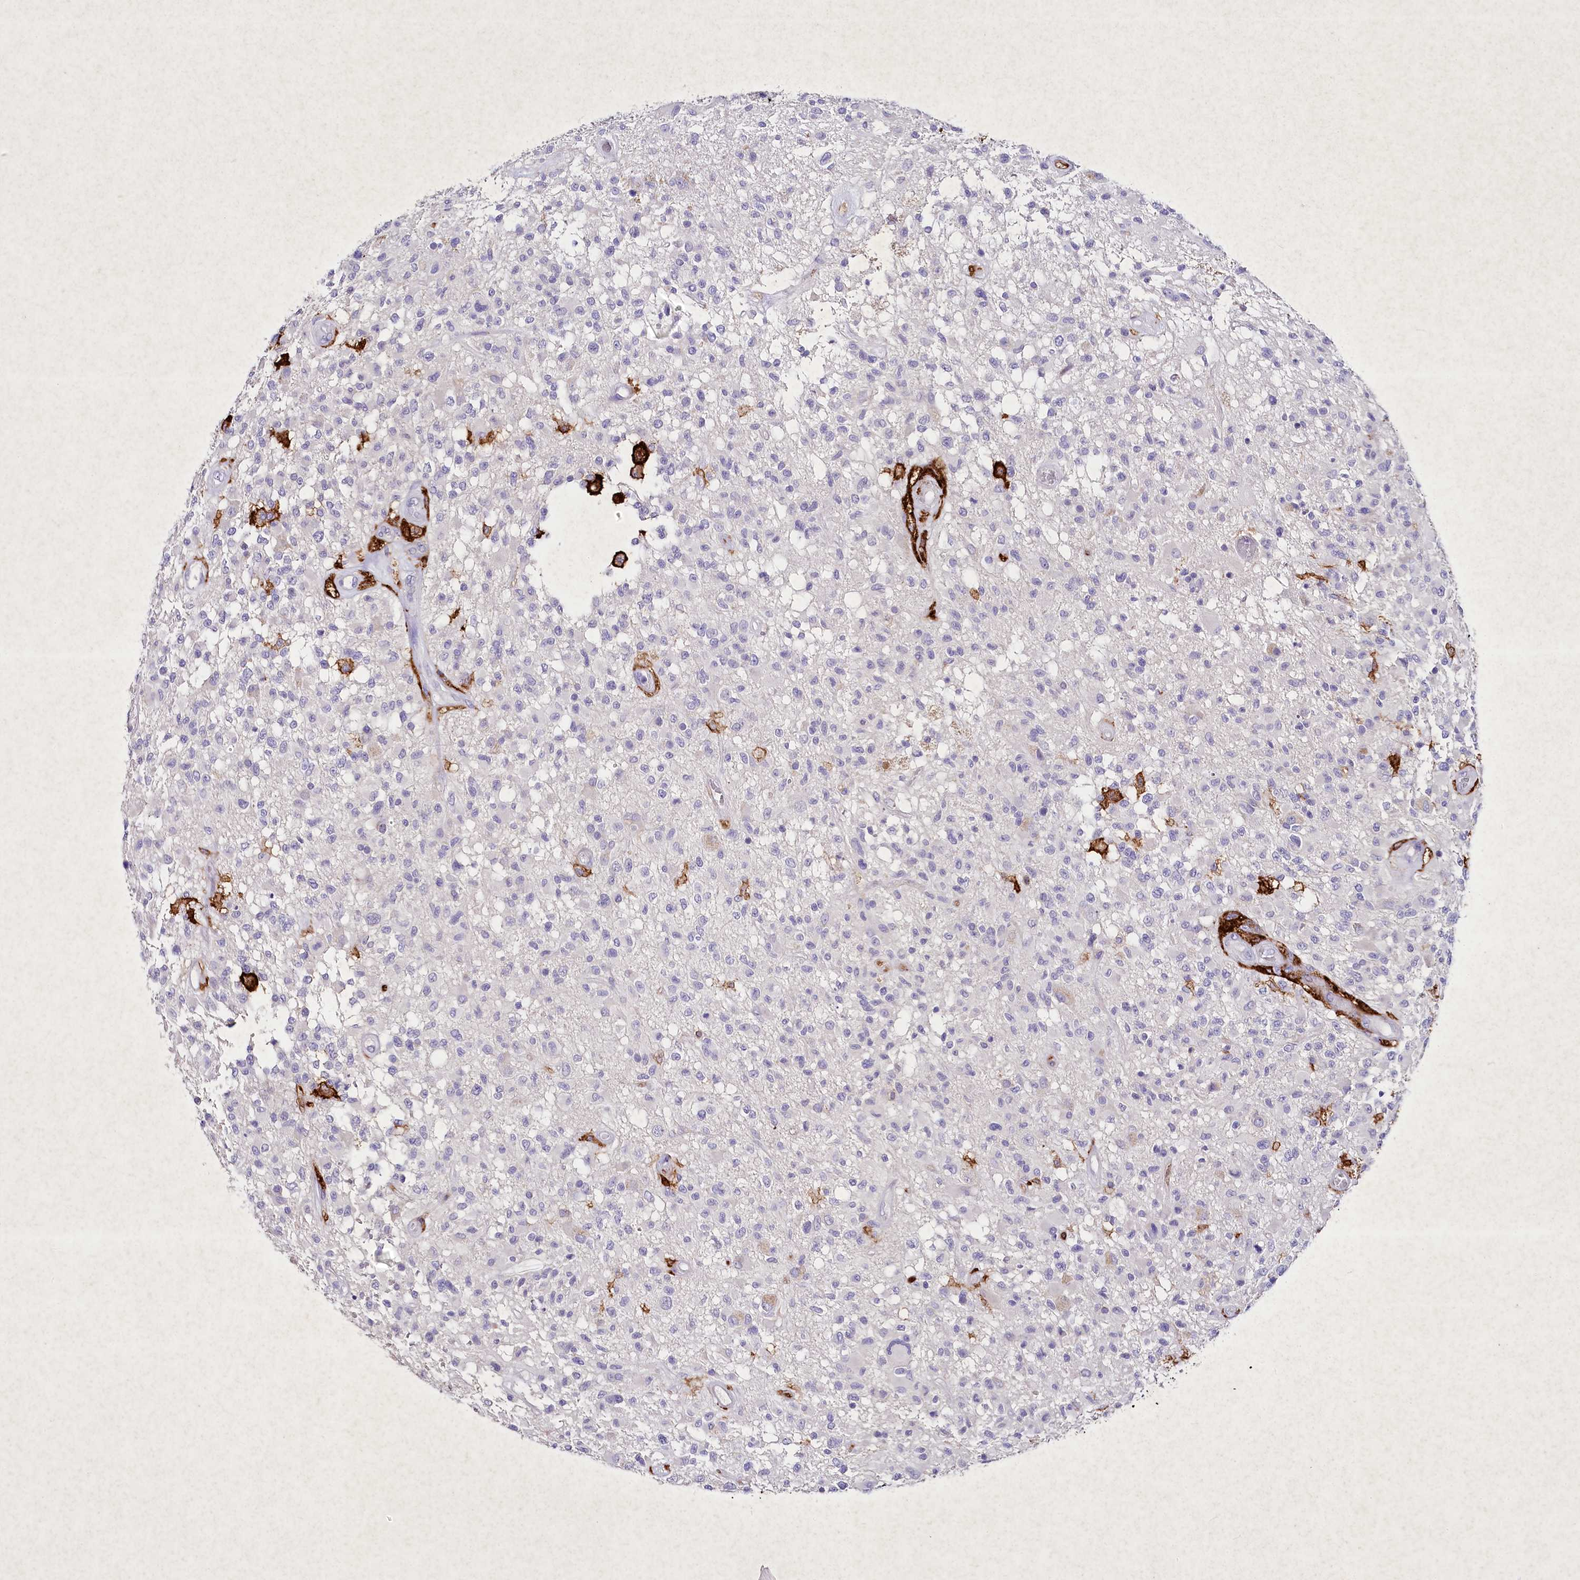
{"staining": {"intensity": "negative", "quantity": "none", "location": "none"}, "tissue": "glioma", "cell_type": "Tumor cells", "image_type": "cancer", "snomed": [{"axis": "morphology", "description": "Glioma, malignant, High grade"}, {"axis": "morphology", "description": "Glioblastoma, NOS"}, {"axis": "topography", "description": "Brain"}], "caption": "An image of glioma stained for a protein exhibits no brown staining in tumor cells.", "gene": "CLEC4M", "patient": {"sex": "male", "age": 60}}